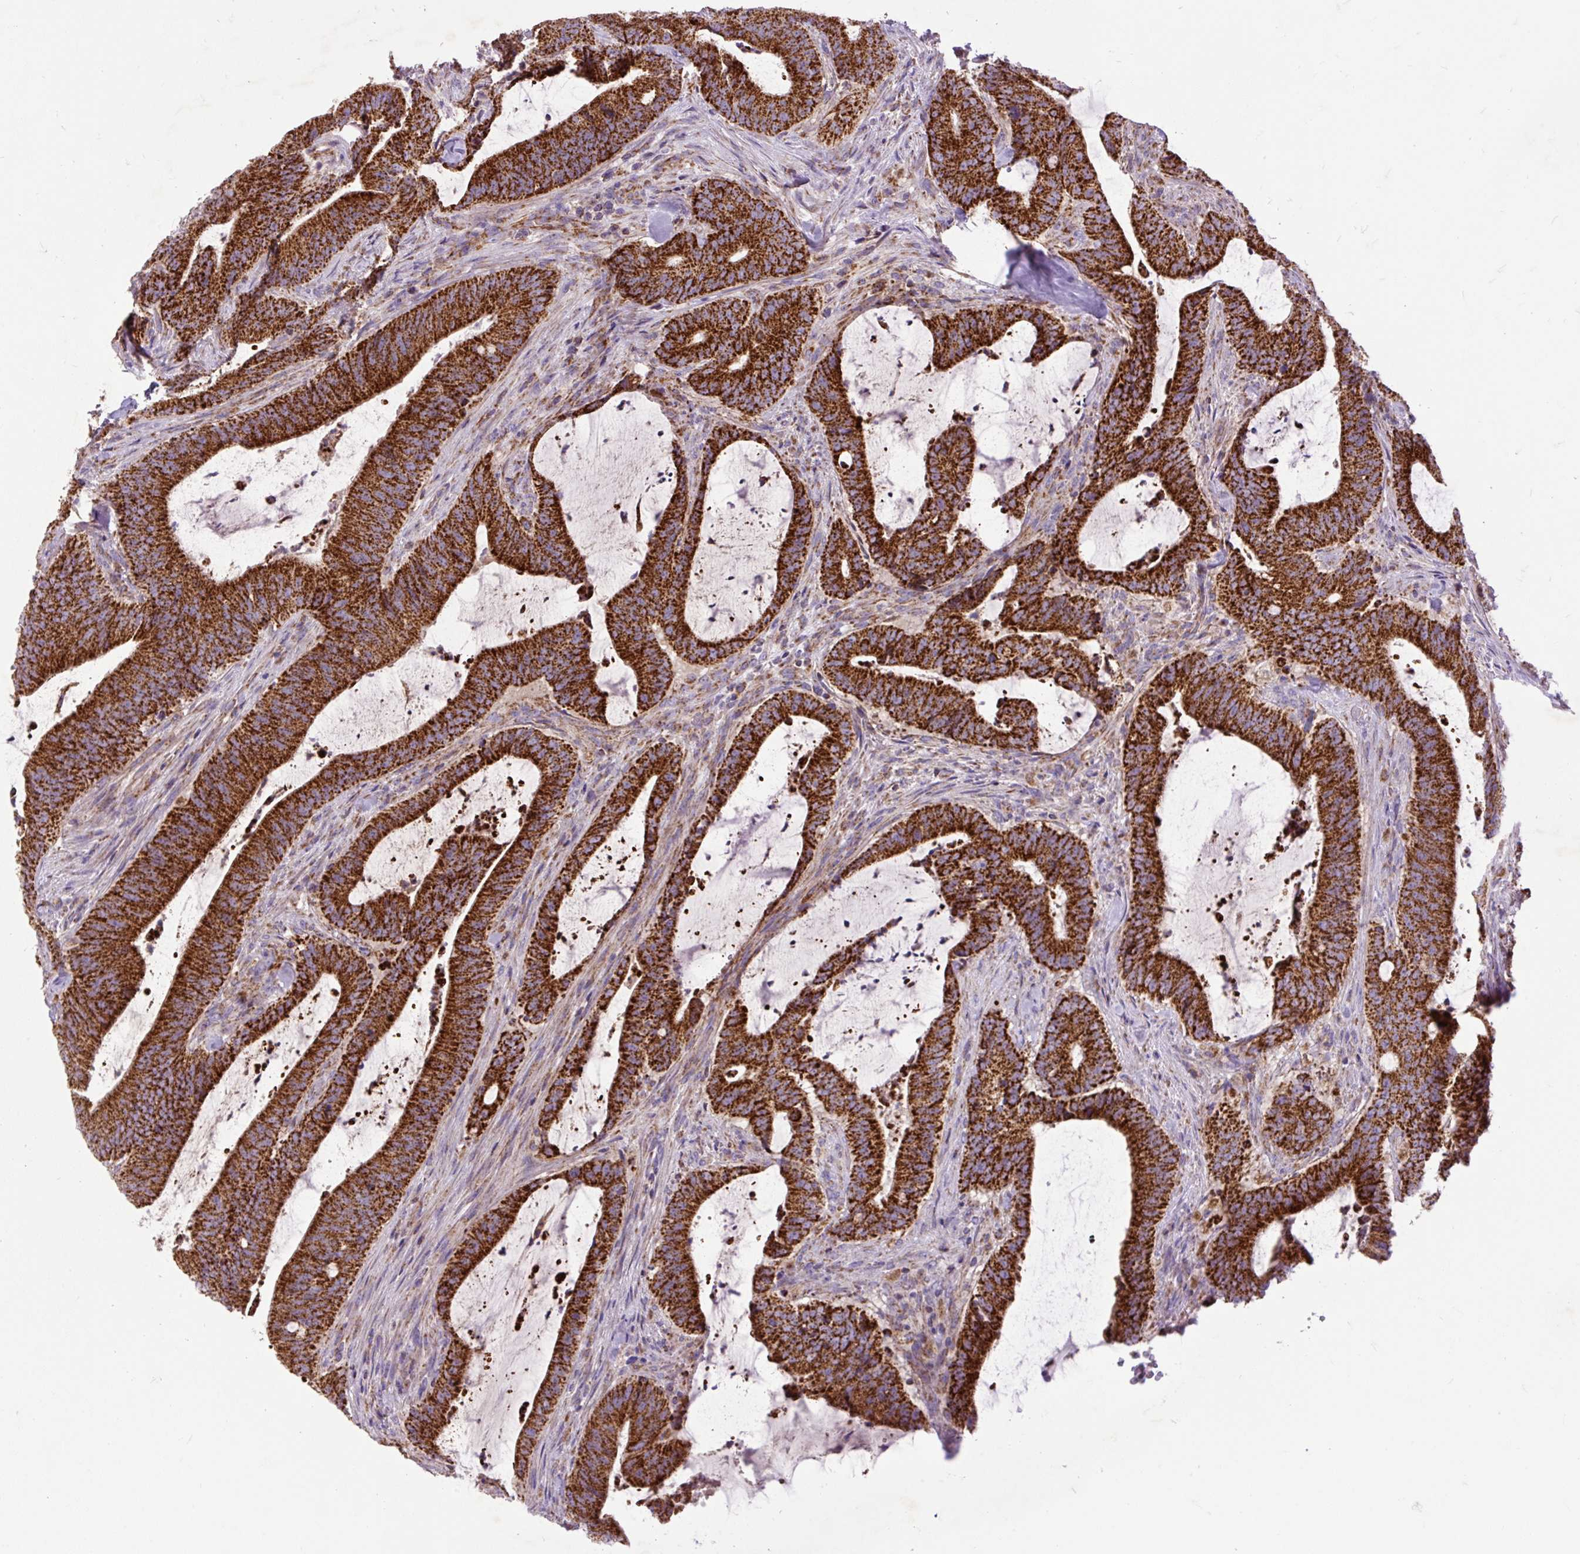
{"staining": {"intensity": "strong", "quantity": ">75%", "location": "cytoplasmic/membranous"}, "tissue": "colorectal cancer", "cell_type": "Tumor cells", "image_type": "cancer", "snomed": [{"axis": "morphology", "description": "Adenocarcinoma, NOS"}, {"axis": "topography", "description": "Colon"}], "caption": "A histopathology image of human adenocarcinoma (colorectal) stained for a protein demonstrates strong cytoplasmic/membranous brown staining in tumor cells. (DAB IHC with brightfield microscopy, high magnification).", "gene": "TOMM40", "patient": {"sex": "female", "age": 43}}